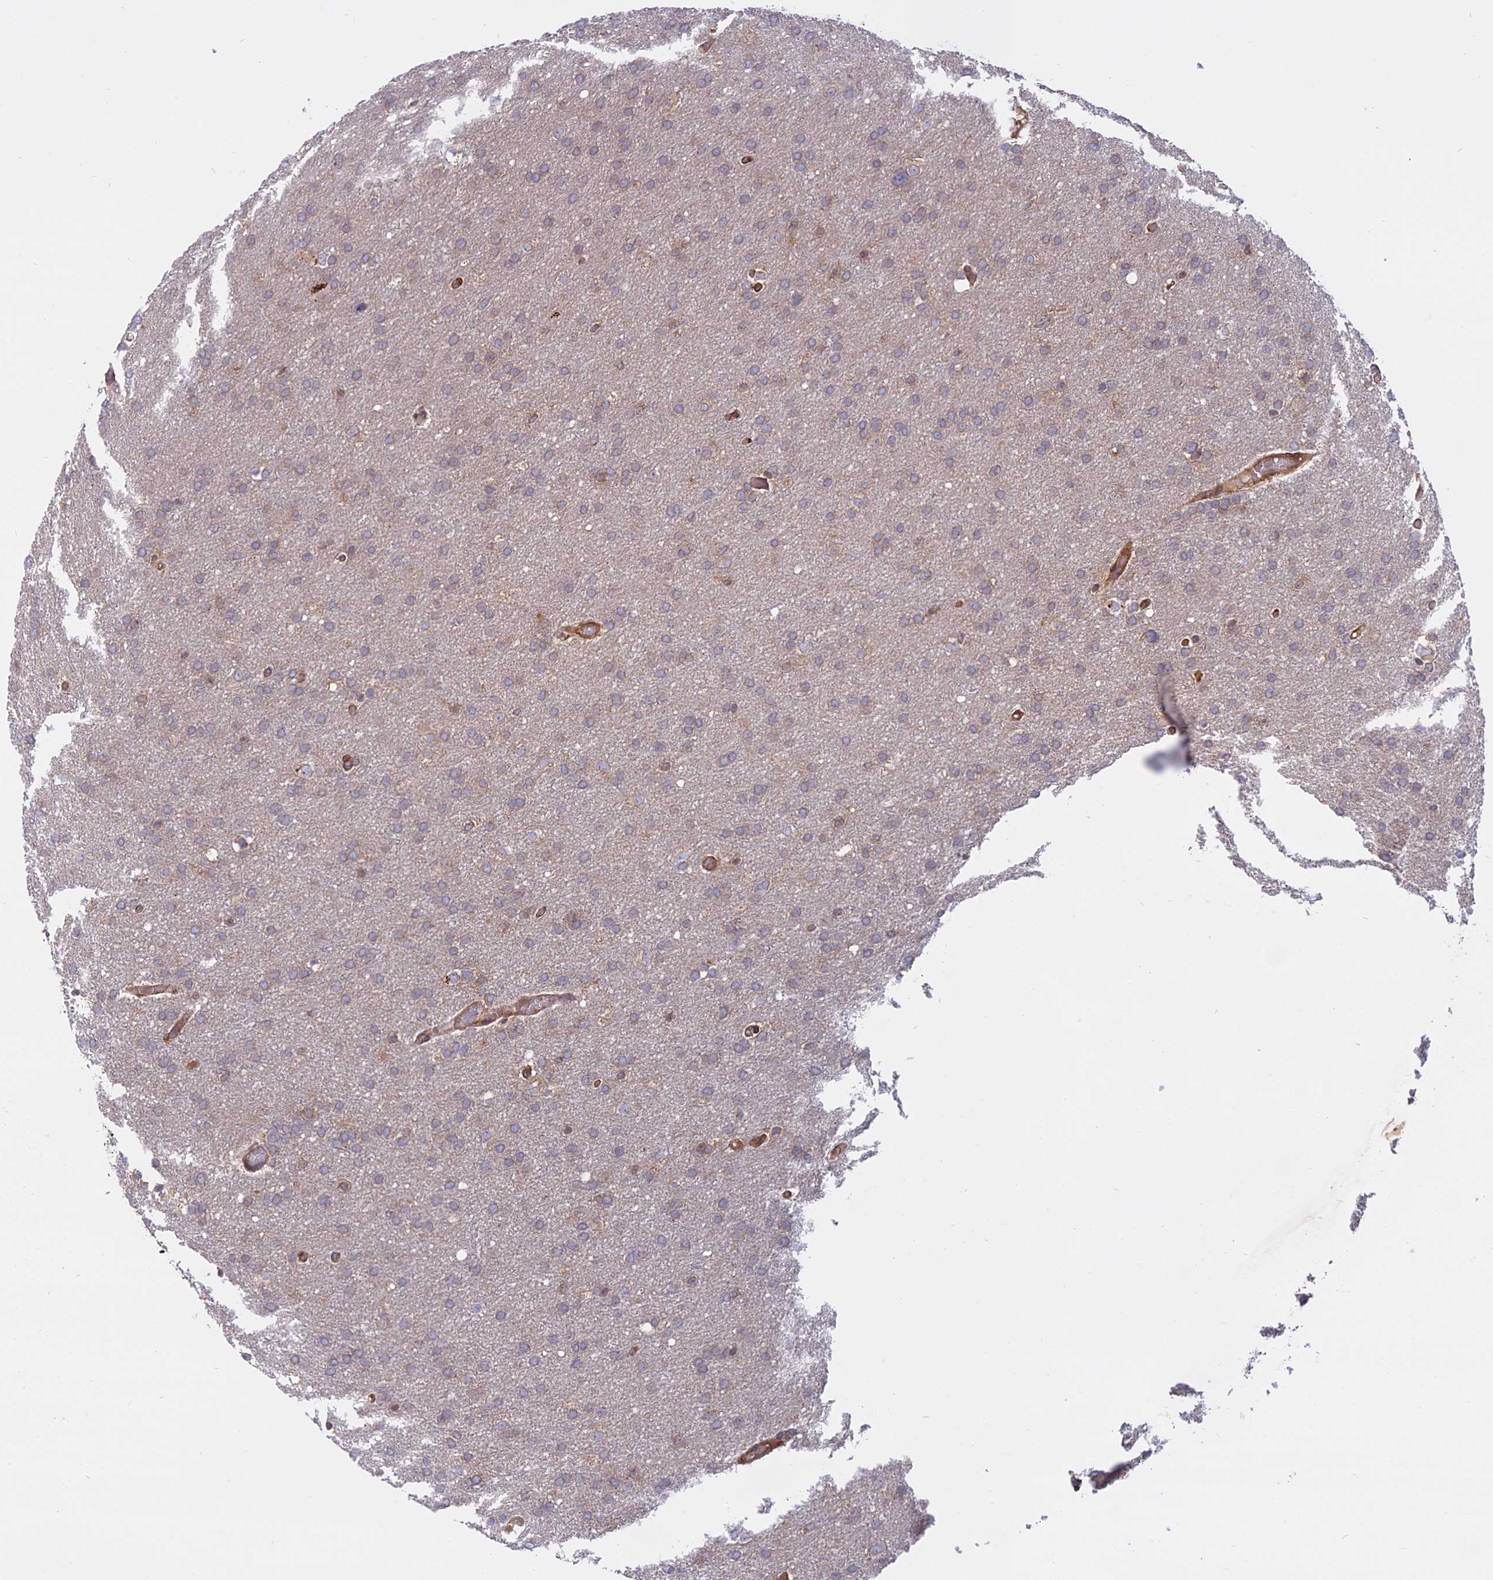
{"staining": {"intensity": "negative", "quantity": "none", "location": "none"}, "tissue": "glioma", "cell_type": "Tumor cells", "image_type": "cancer", "snomed": [{"axis": "morphology", "description": "Glioma, malignant, High grade"}, {"axis": "topography", "description": "Cerebral cortex"}], "caption": "Tumor cells show no significant staining in malignant glioma (high-grade).", "gene": "TMEM208", "patient": {"sex": "female", "age": 36}}